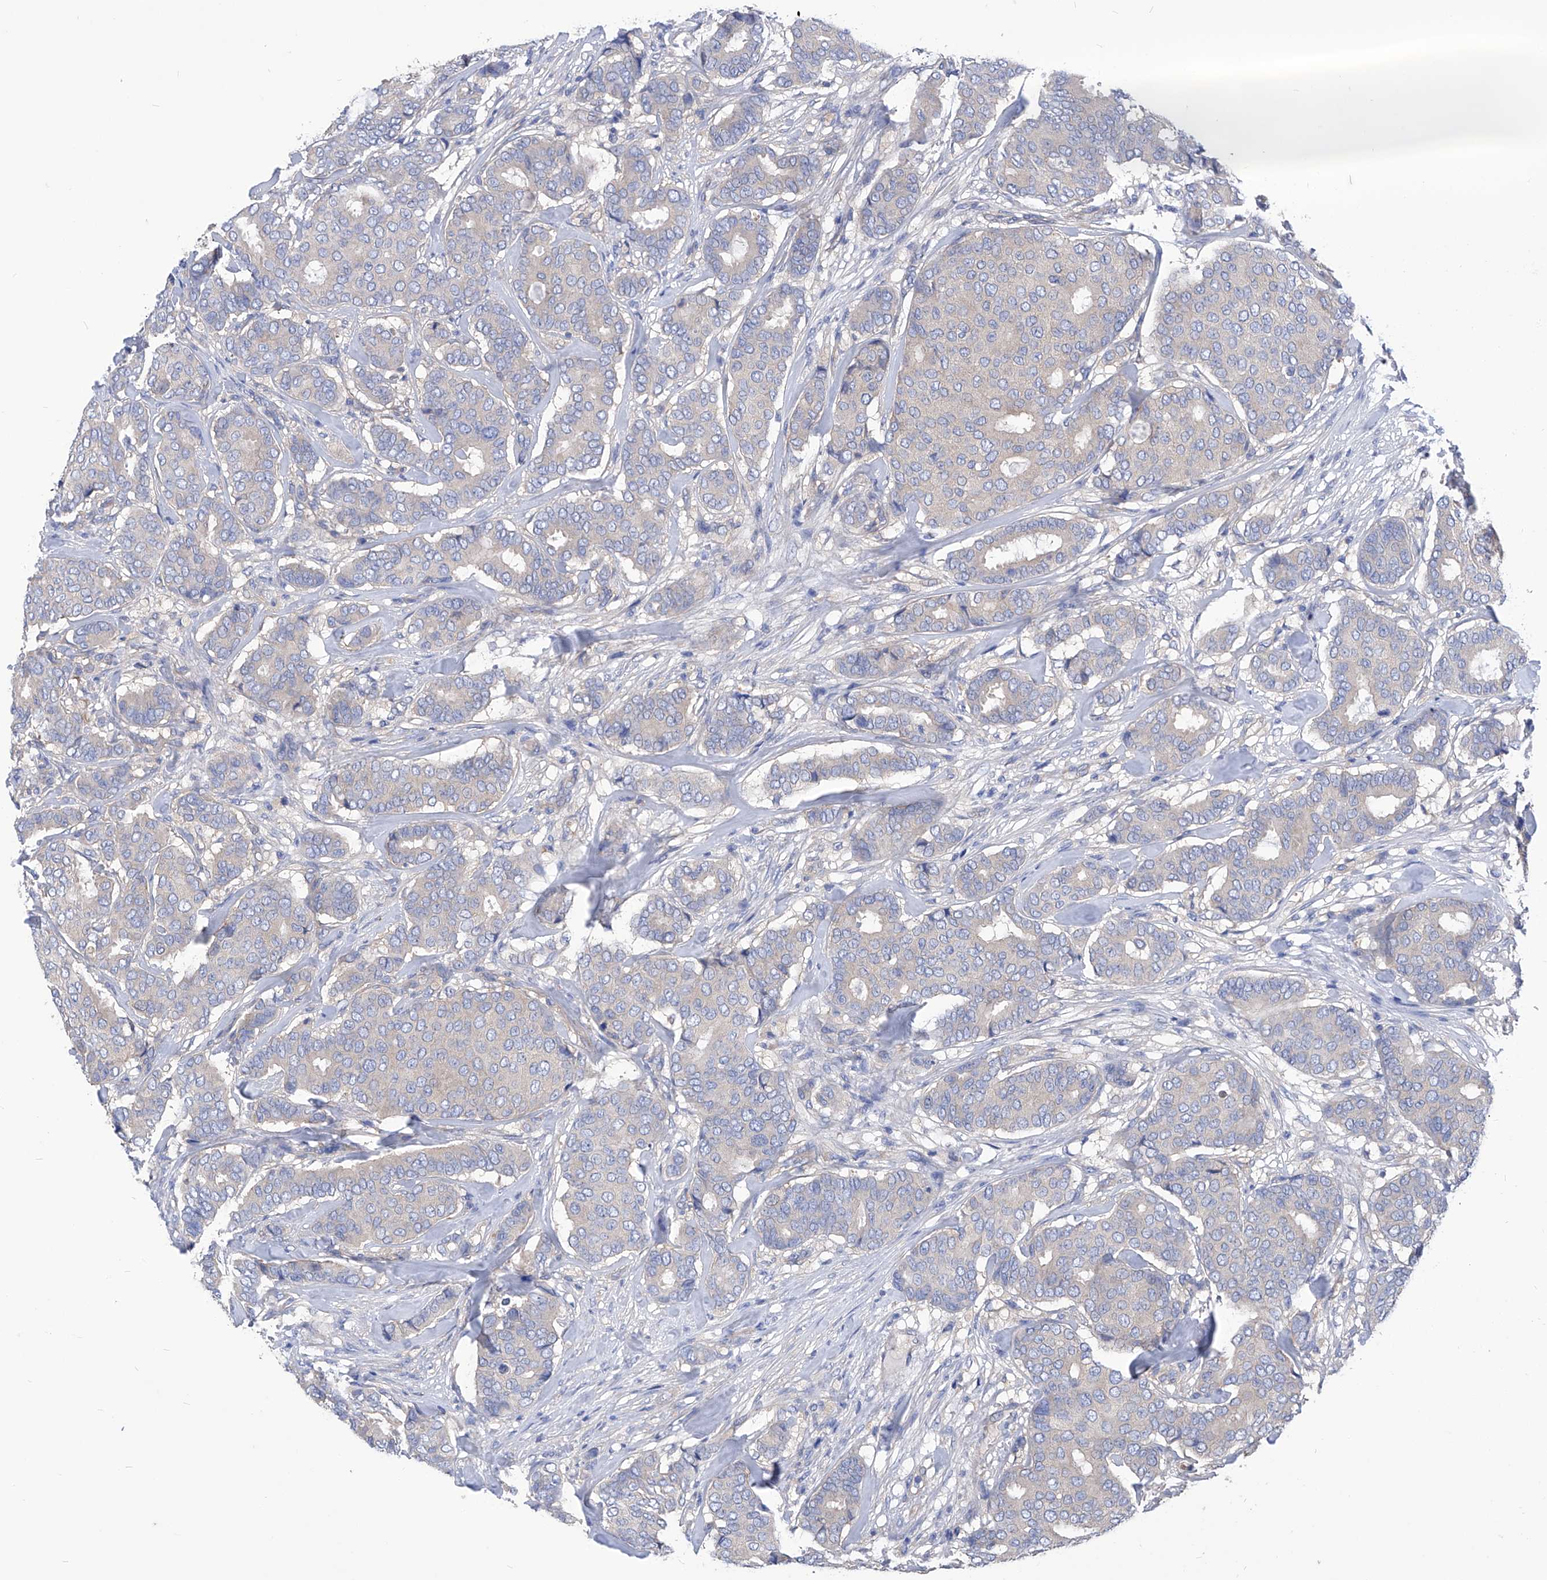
{"staining": {"intensity": "negative", "quantity": "none", "location": "none"}, "tissue": "breast cancer", "cell_type": "Tumor cells", "image_type": "cancer", "snomed": [{"axis": "morphology", "description": "Duct carcinoma"}, {"axis": "topography", "description": "Breast"}], "caption": "The image shows no significant staining in tumor cells of invasive ductal carcinoma (breast).", "gene": "XPNPEP1", "patient": {"sex": "female", "age": 75}}